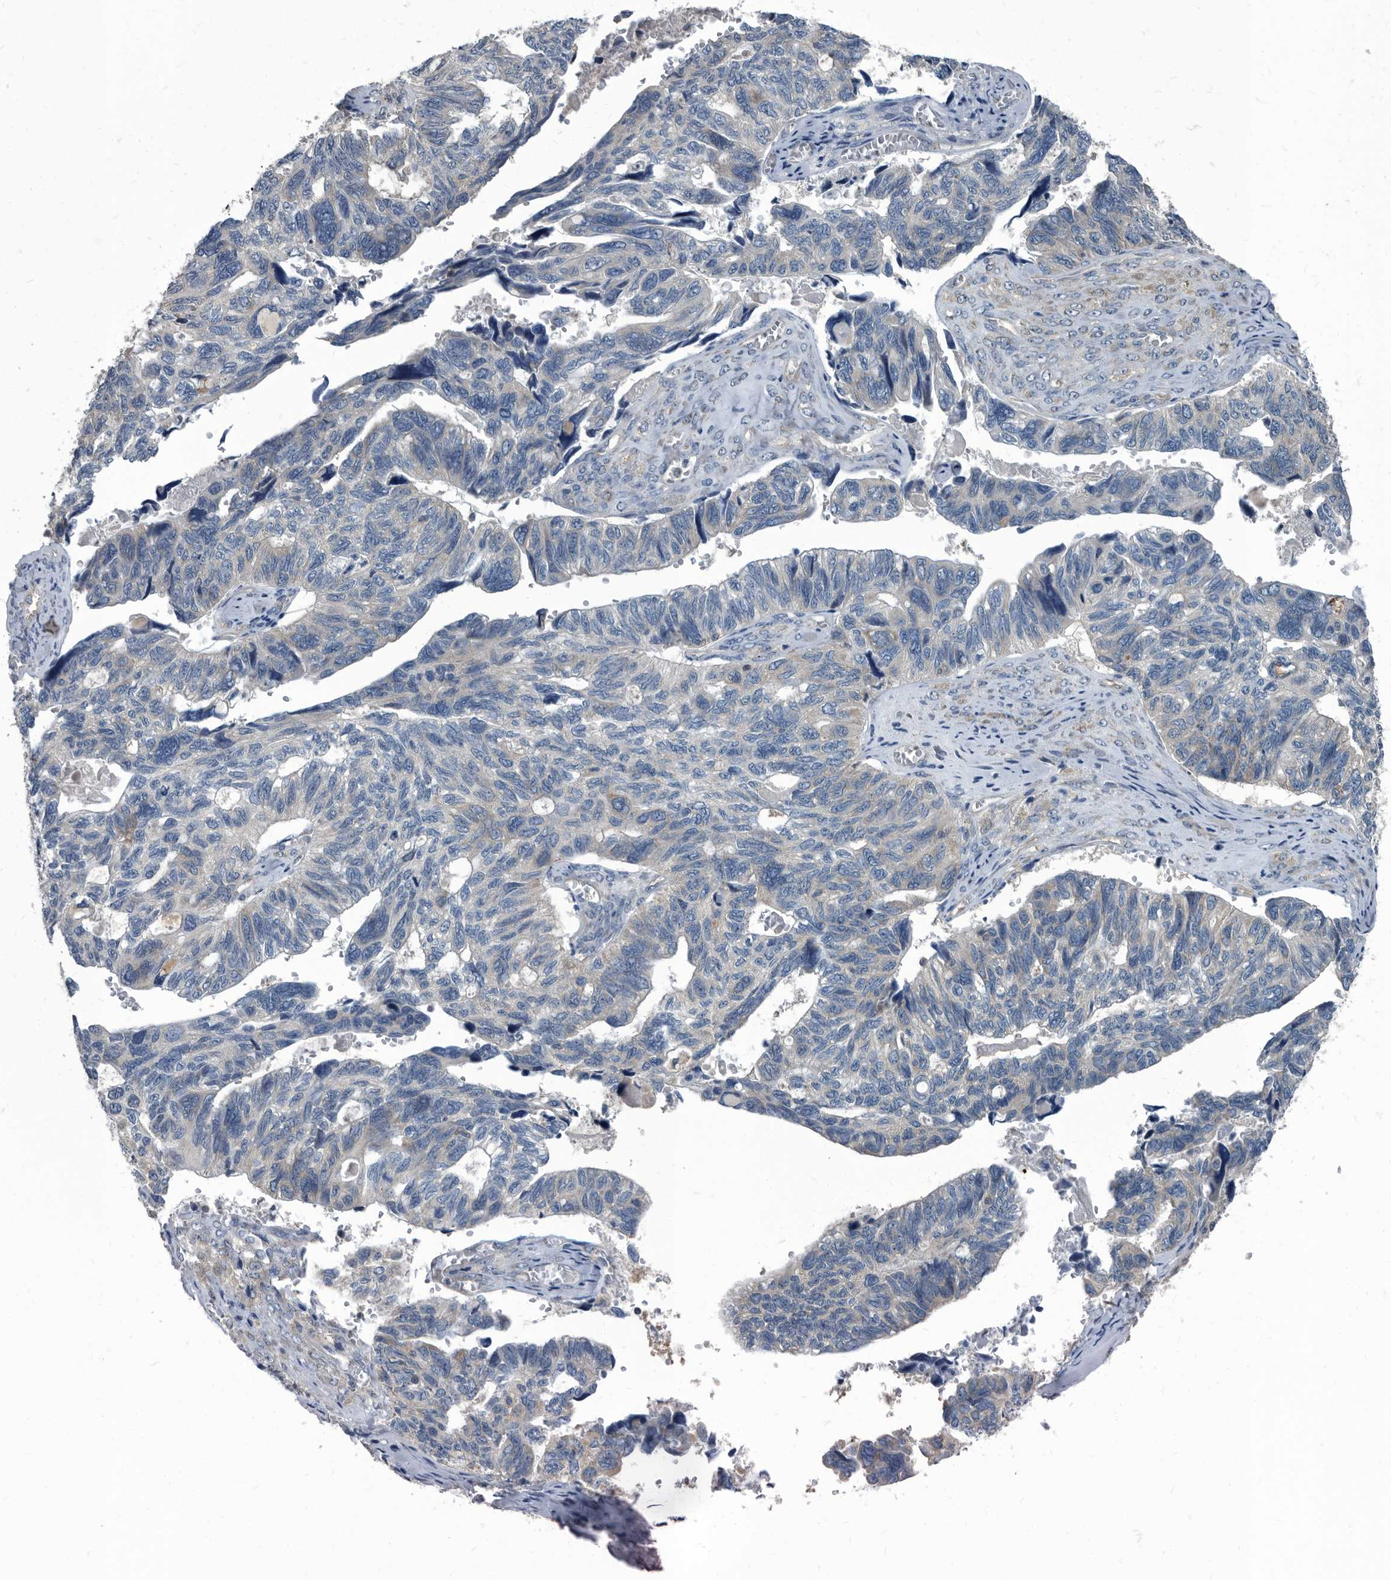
{"staining": {"intensity": "negative", "quantity": "none", "location": "none"}, "tissue": "ovarian cancer", "cell_type": "Tumor cells", "image_type": "cancer", "snomed": [{"axis": "morphology", "description": "Cystadenocarcinoma, serous, NOS"}, {"axis": "topography", "description": "Ovary"}], "caption": "This is an immunohistochemistry (IHC) image of human ovarian cancer. There is no staining in tumor cells.", "gene": "CDV3", "patient": {"sex": "female", "age": 79}}